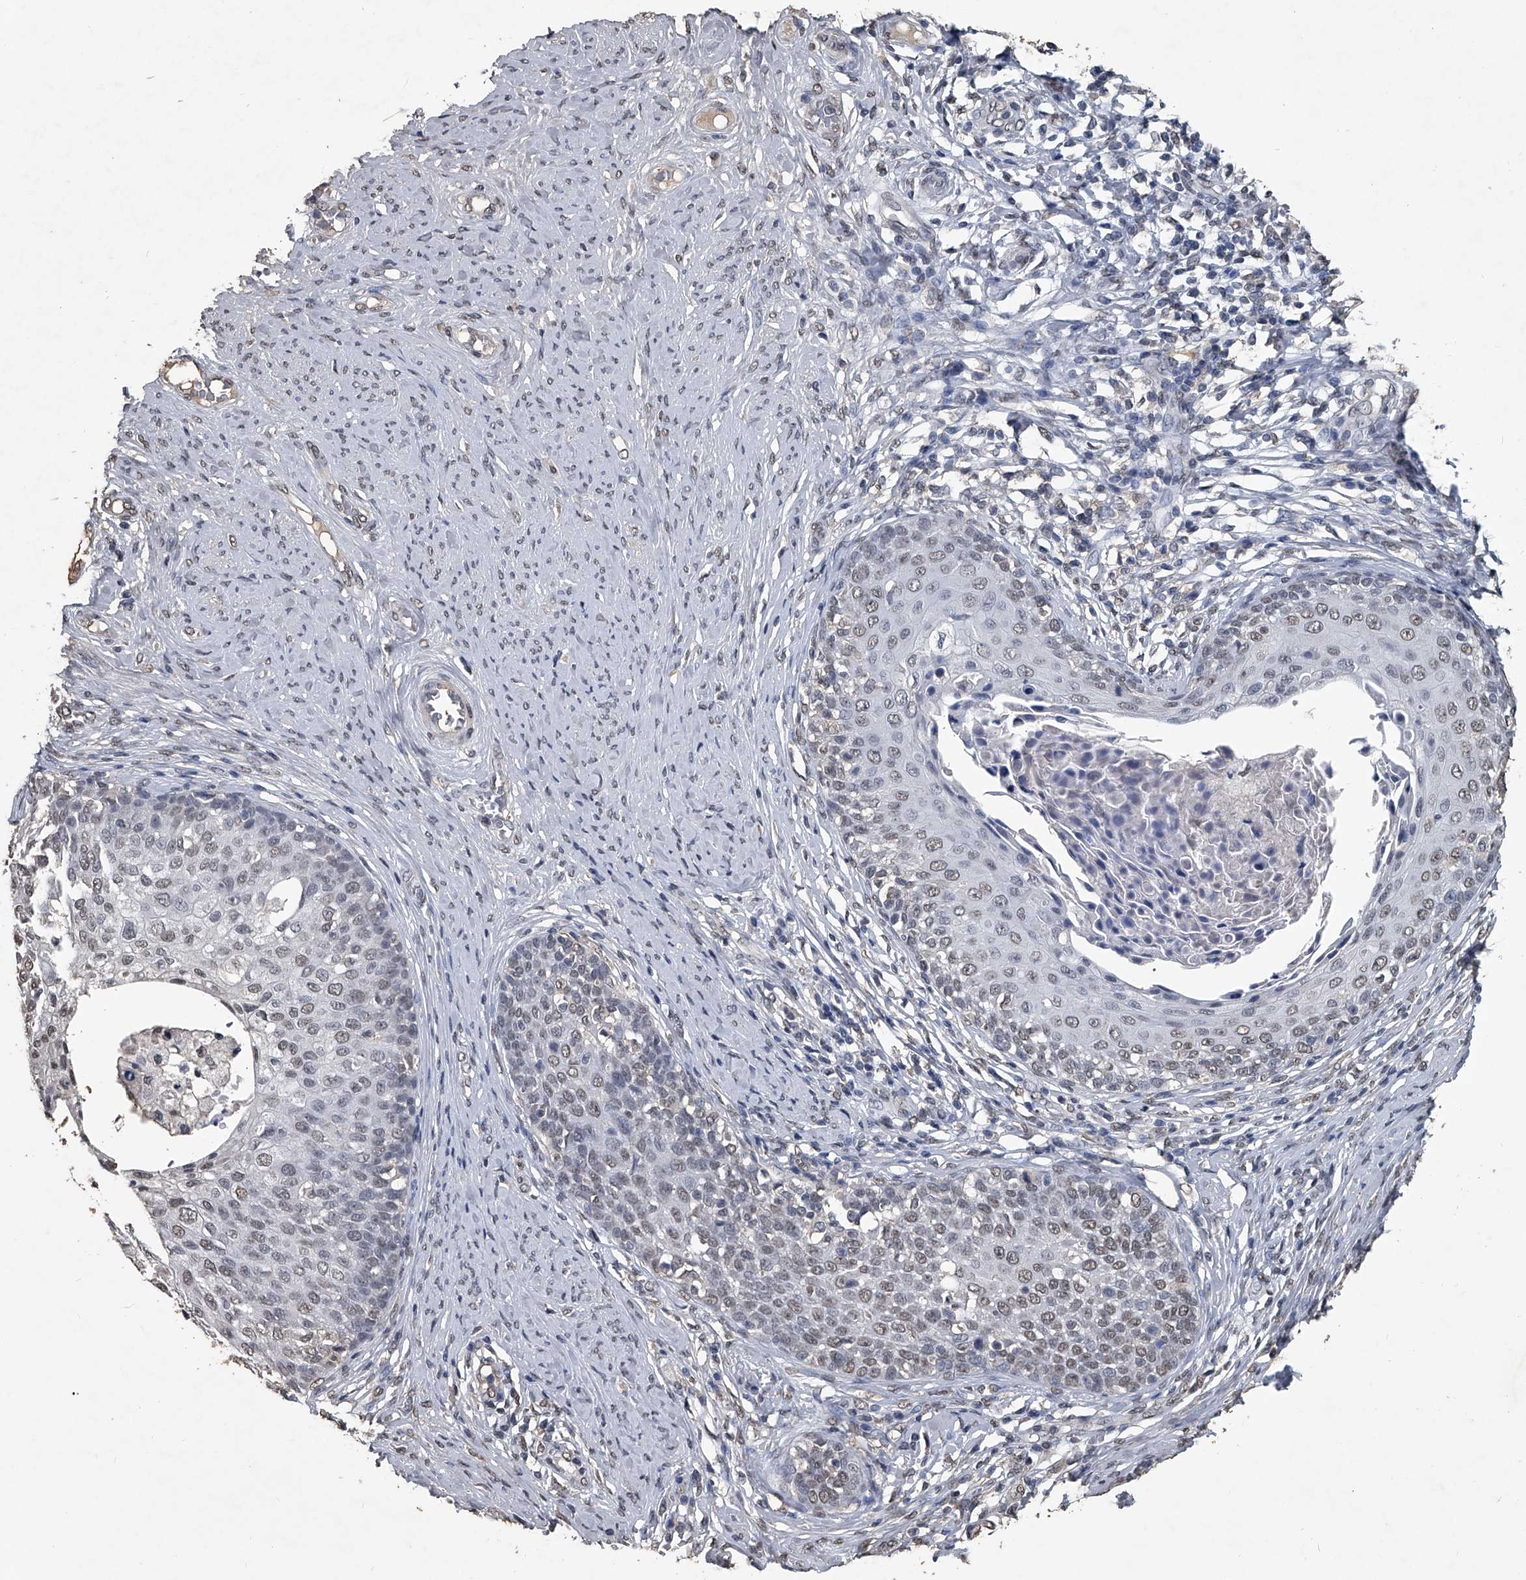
{"staining": {"intensity": "weak", "quantity": "25%-75%", "location": "nuclear"}, "tissue": "cervical cancer", "cell_type": "Tumor cells", "image_type": "cancer", "snomed": [{"axis": "morphology", "description": "Squamous cell carcinoma, NOS"}, {"axis": "morphology", "description": "Adenocarcinoma, NOS"}, {"axis": "topography", "description": "Cervix"}], "caption": "There is low levels of weak nuclear expression in tumor cells of cervical cancer, as demonstrated by immunohistochemical staining (brown color).", "gene": "MATR3", "patient": {"sex": "female", "age": 52}}